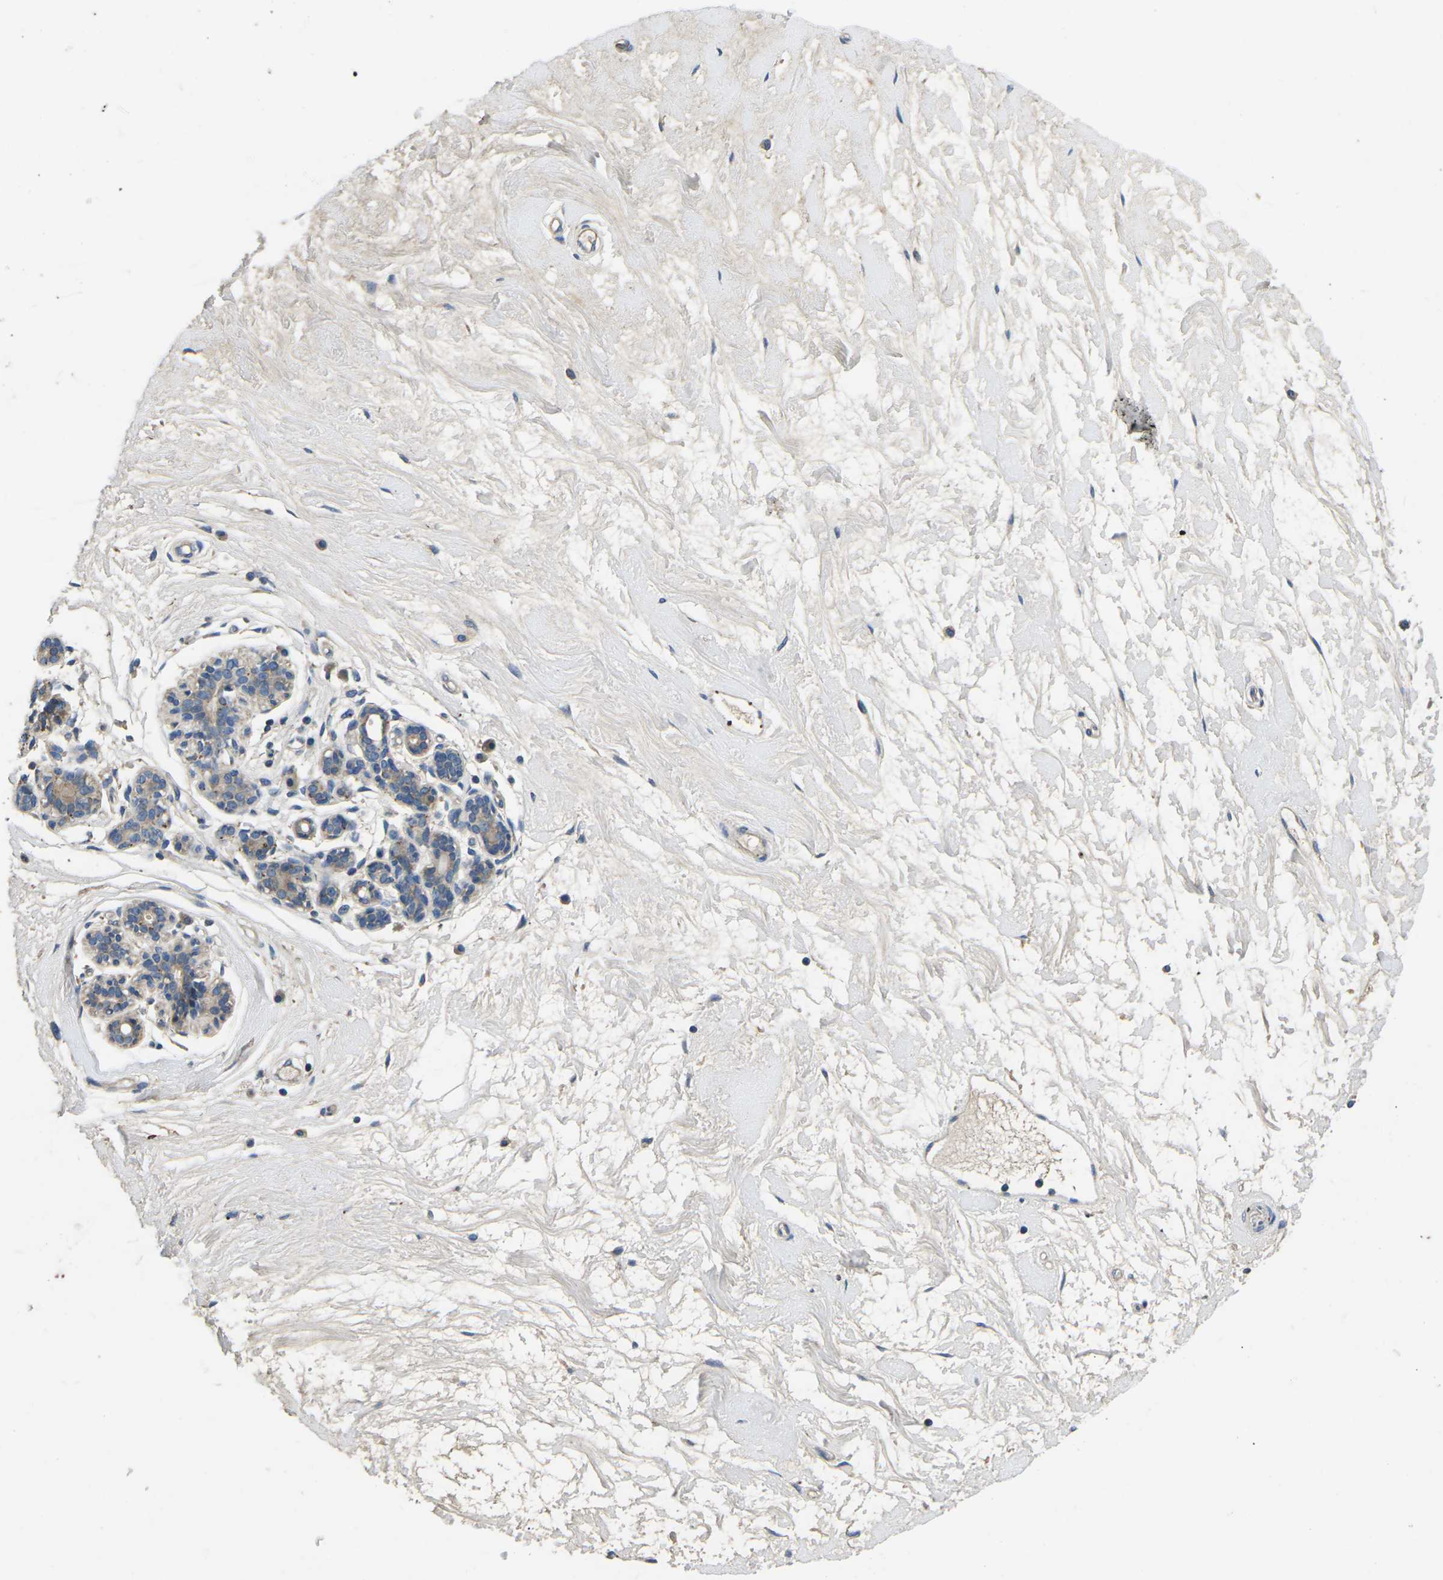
{"staining": {"intensity": "negative", "quantity": "none", "location": "none"}, "tissue": "breast", "cell_type": "Adipocytes", "image_type": "normal", "snomed": [{"axis": "morphology", "description": "Normal tissue, NOS"}, {"axis": "morphology", "description": "Lobular carcinoma"}, {"axis": "topography", "description": "Breast"}], "caption": "DAB immunohistochemical staining of benign human breast reveals no significant staining in adipocytes.", "gene": "PDCD6IP", "patient": {"sex": "female", "age": 59}}